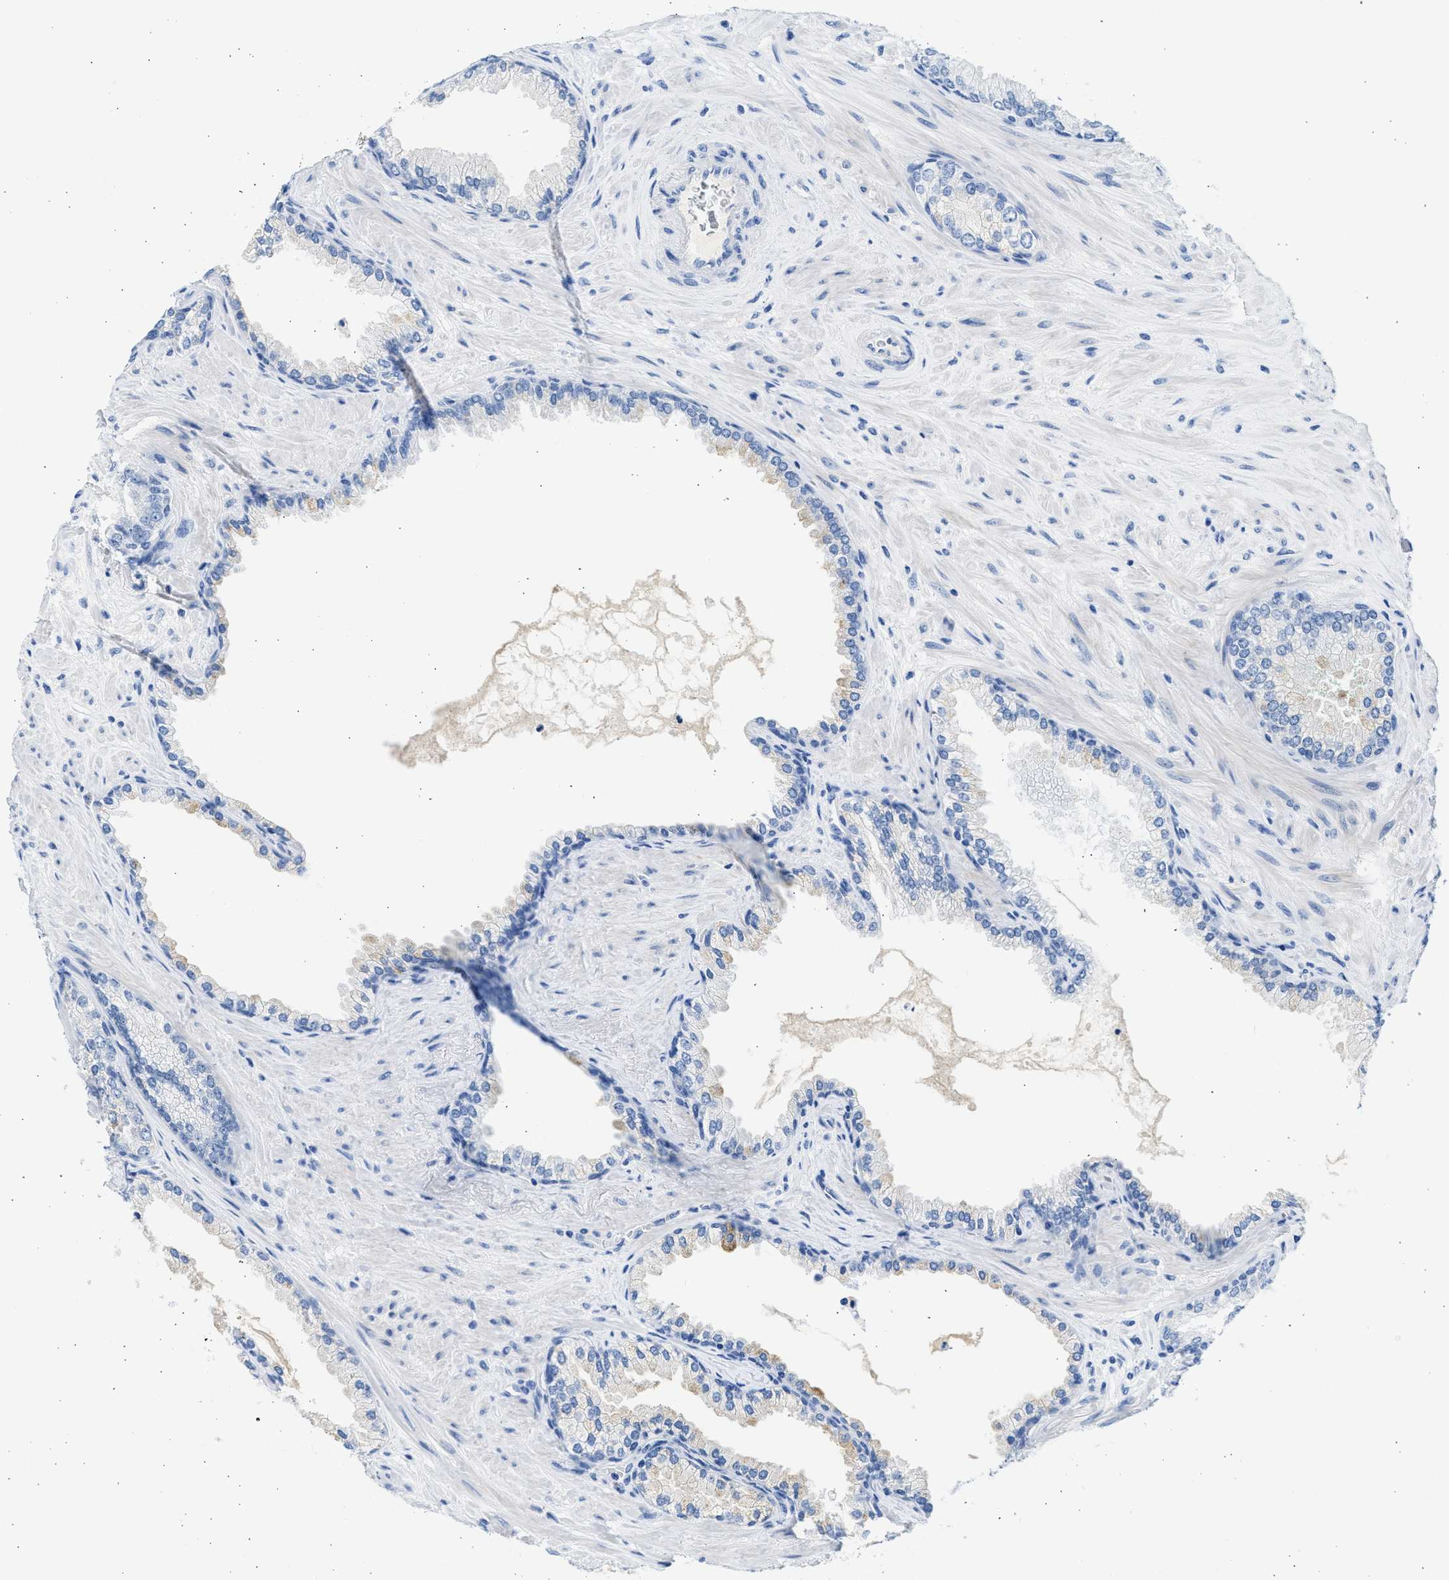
{"staining": {"intensity": "negative", "quantity": "none", "location": "none"}, "tissue": "prostate cancer", "cell_type": "Tumor cells", "image_type": "cancer", "snomed": [{"axis": "morphology", "description": "Adenocarcinoma, High grade"}, {"axis": "topography", "description": "Prostate"}], "caption": "Immunohistochemistry micrograph of neoplastic tissue: human adenocarcinoma (high-grade) (prostate) stained with DAB (3,3'-diaminobenzidine) displays no significant protein expression in tumor cells.", "gene": "SPATA3", "patient": {"sex": "male", "age": 71}}